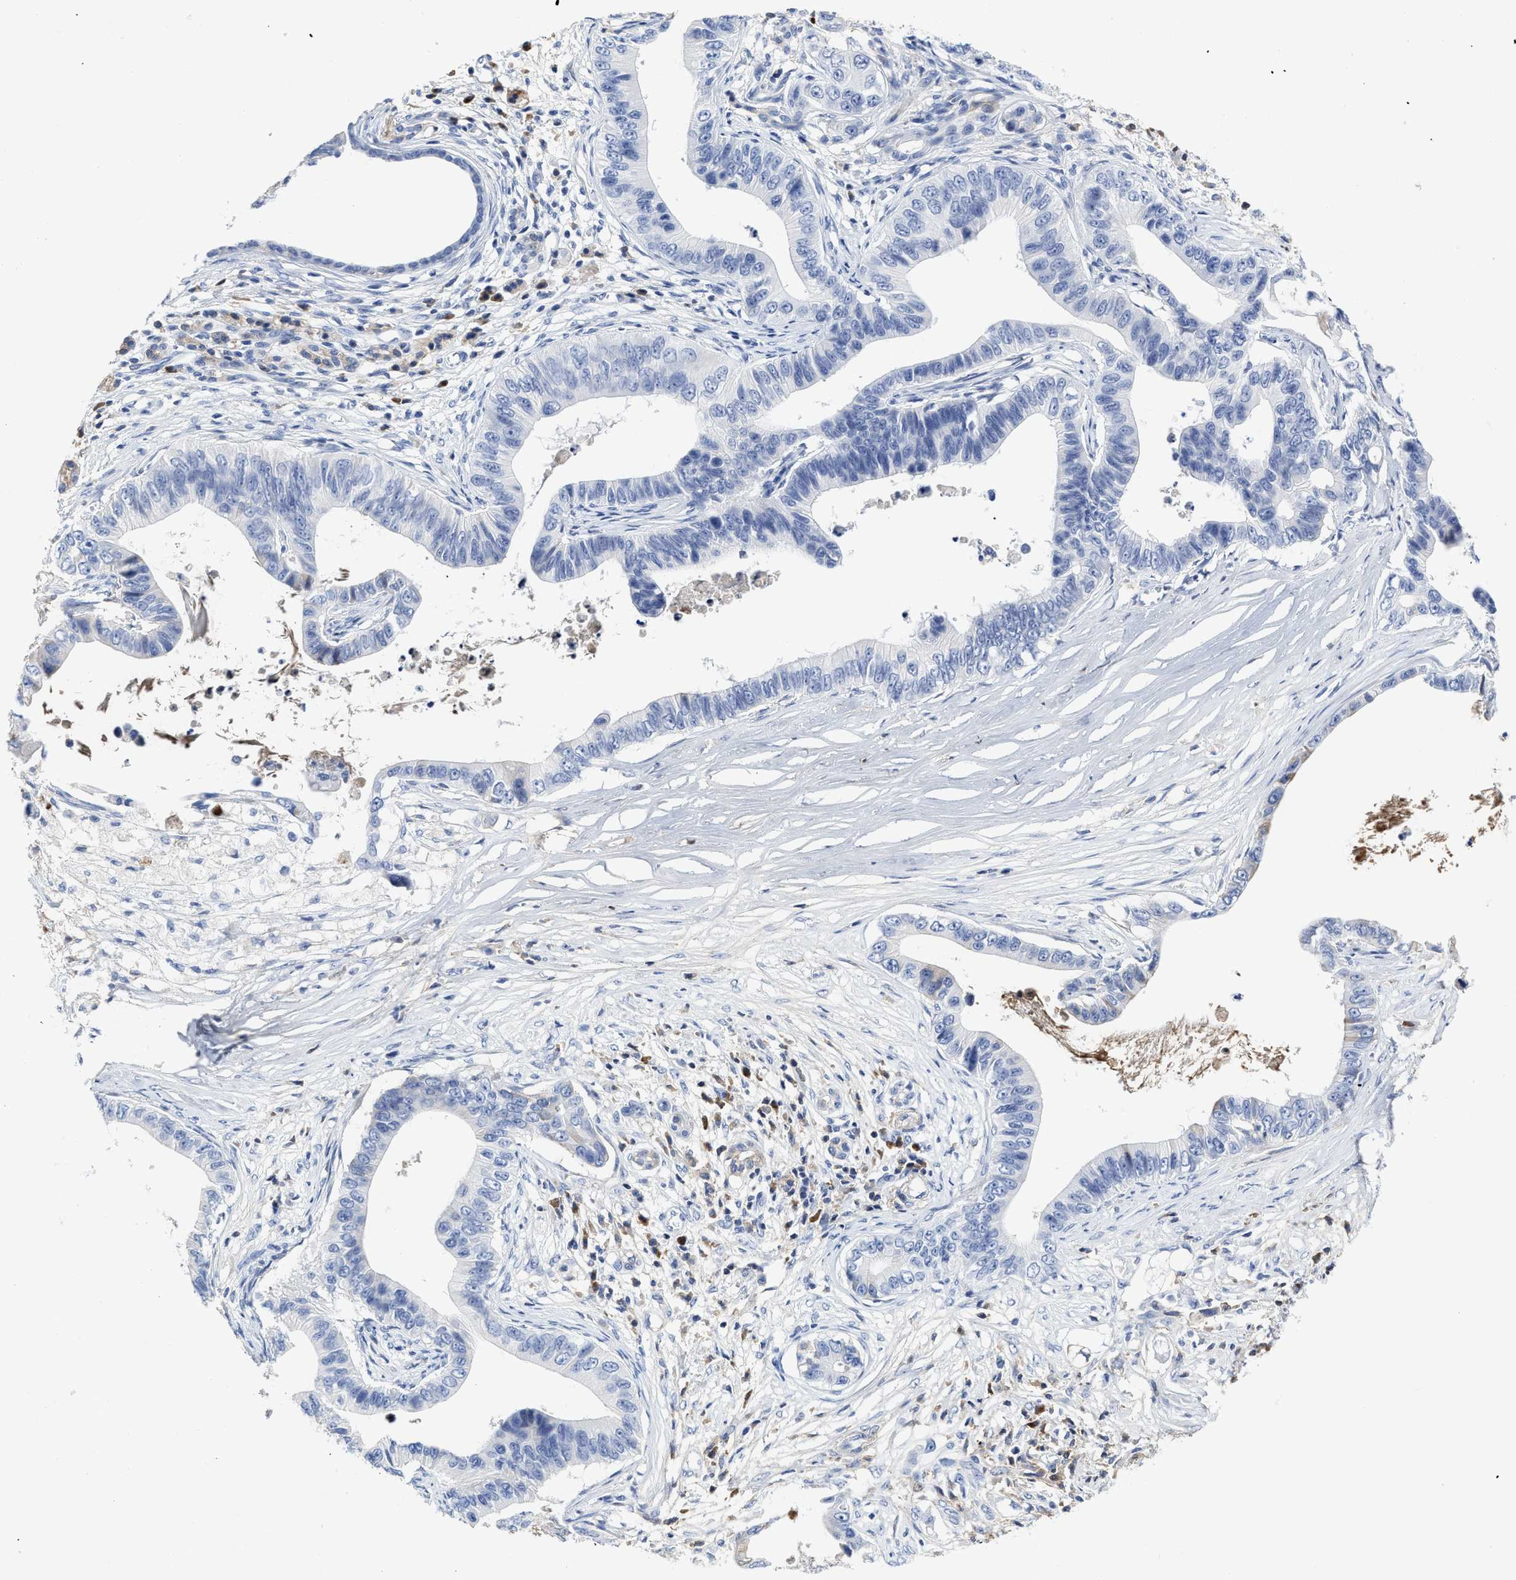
{"staining": {"intensity": "negative", "quantity": "none", "location": "none"}, "tissue": "pancreatic cancer", "cell_type": "Tumor cells", "image_type": "cancer", "snomed": [{"axis": "morphology", "description": "Adenocarcinoma, NOS"}, {"axis": "topography", "description": "Pancreas"}], "caption": "Pancreatic adenocarcinoma was stained to show a protein in brown. There is no significant staining in tumor cells.", "gene": "C2", "patient": {"sex": "male", "age": 77}}